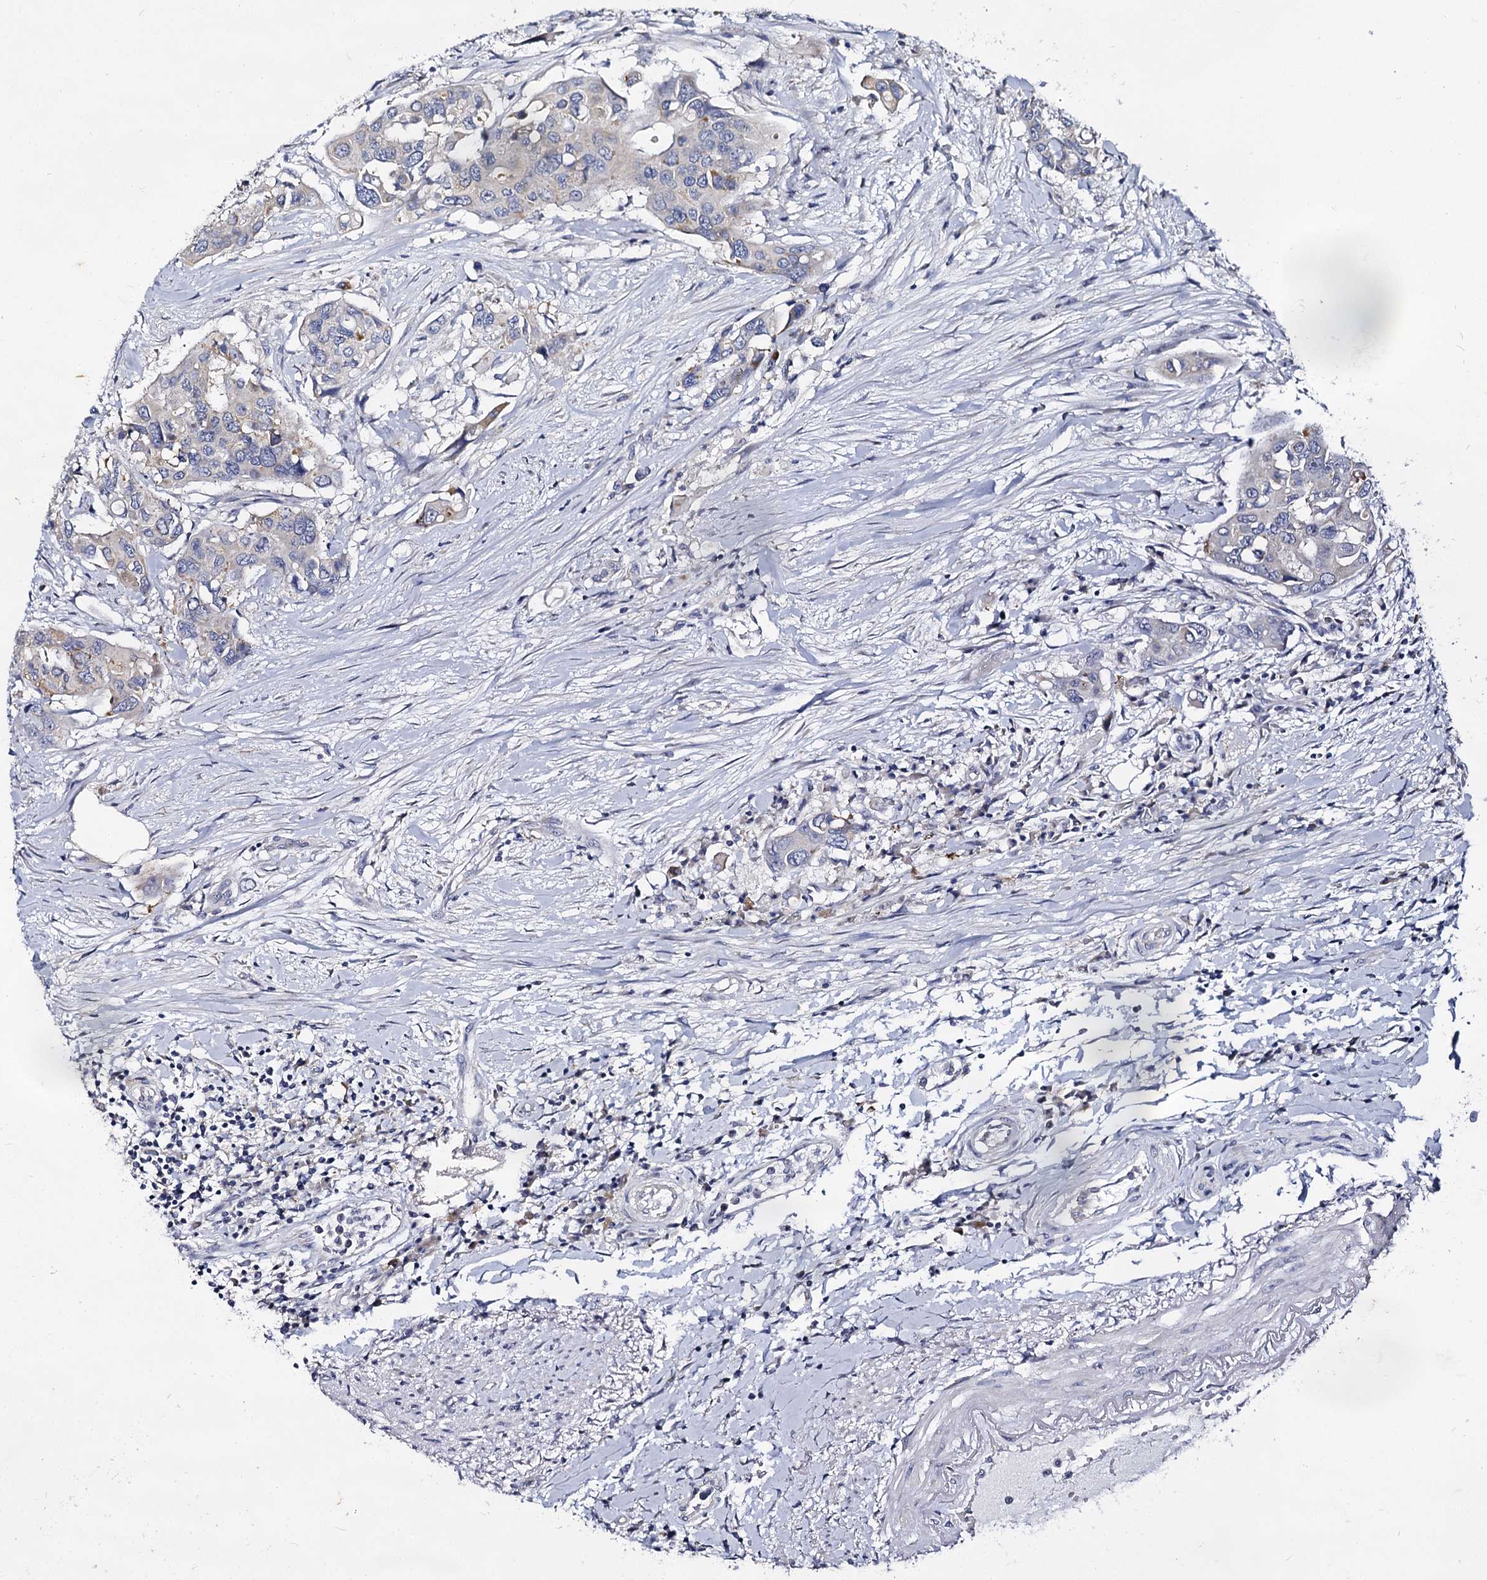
{"staining": {"intensity": "negative", "quantity": "none", "location": "none"}, "tissue": "colorectal cancer", "cell_type": "Tumor cells", "image_type": "cancer", "snomed": [{"axis": "morphology", "description": "Adenocarcinoma, NOS"}, {"axis": "topography", "description": "Colon"}], "caption": "A photomicrograph of colorectal adenocarcinoma stained for a protein exhibits no brown staining in tumor cells. The staining was performed using DAB to visualize the protein expression in brown, while the nuclei were stained in blue with hematoxylin (Magnification: 20x).", "gene": "PANX2", "patient": {"sex": "male", "age": 77}}